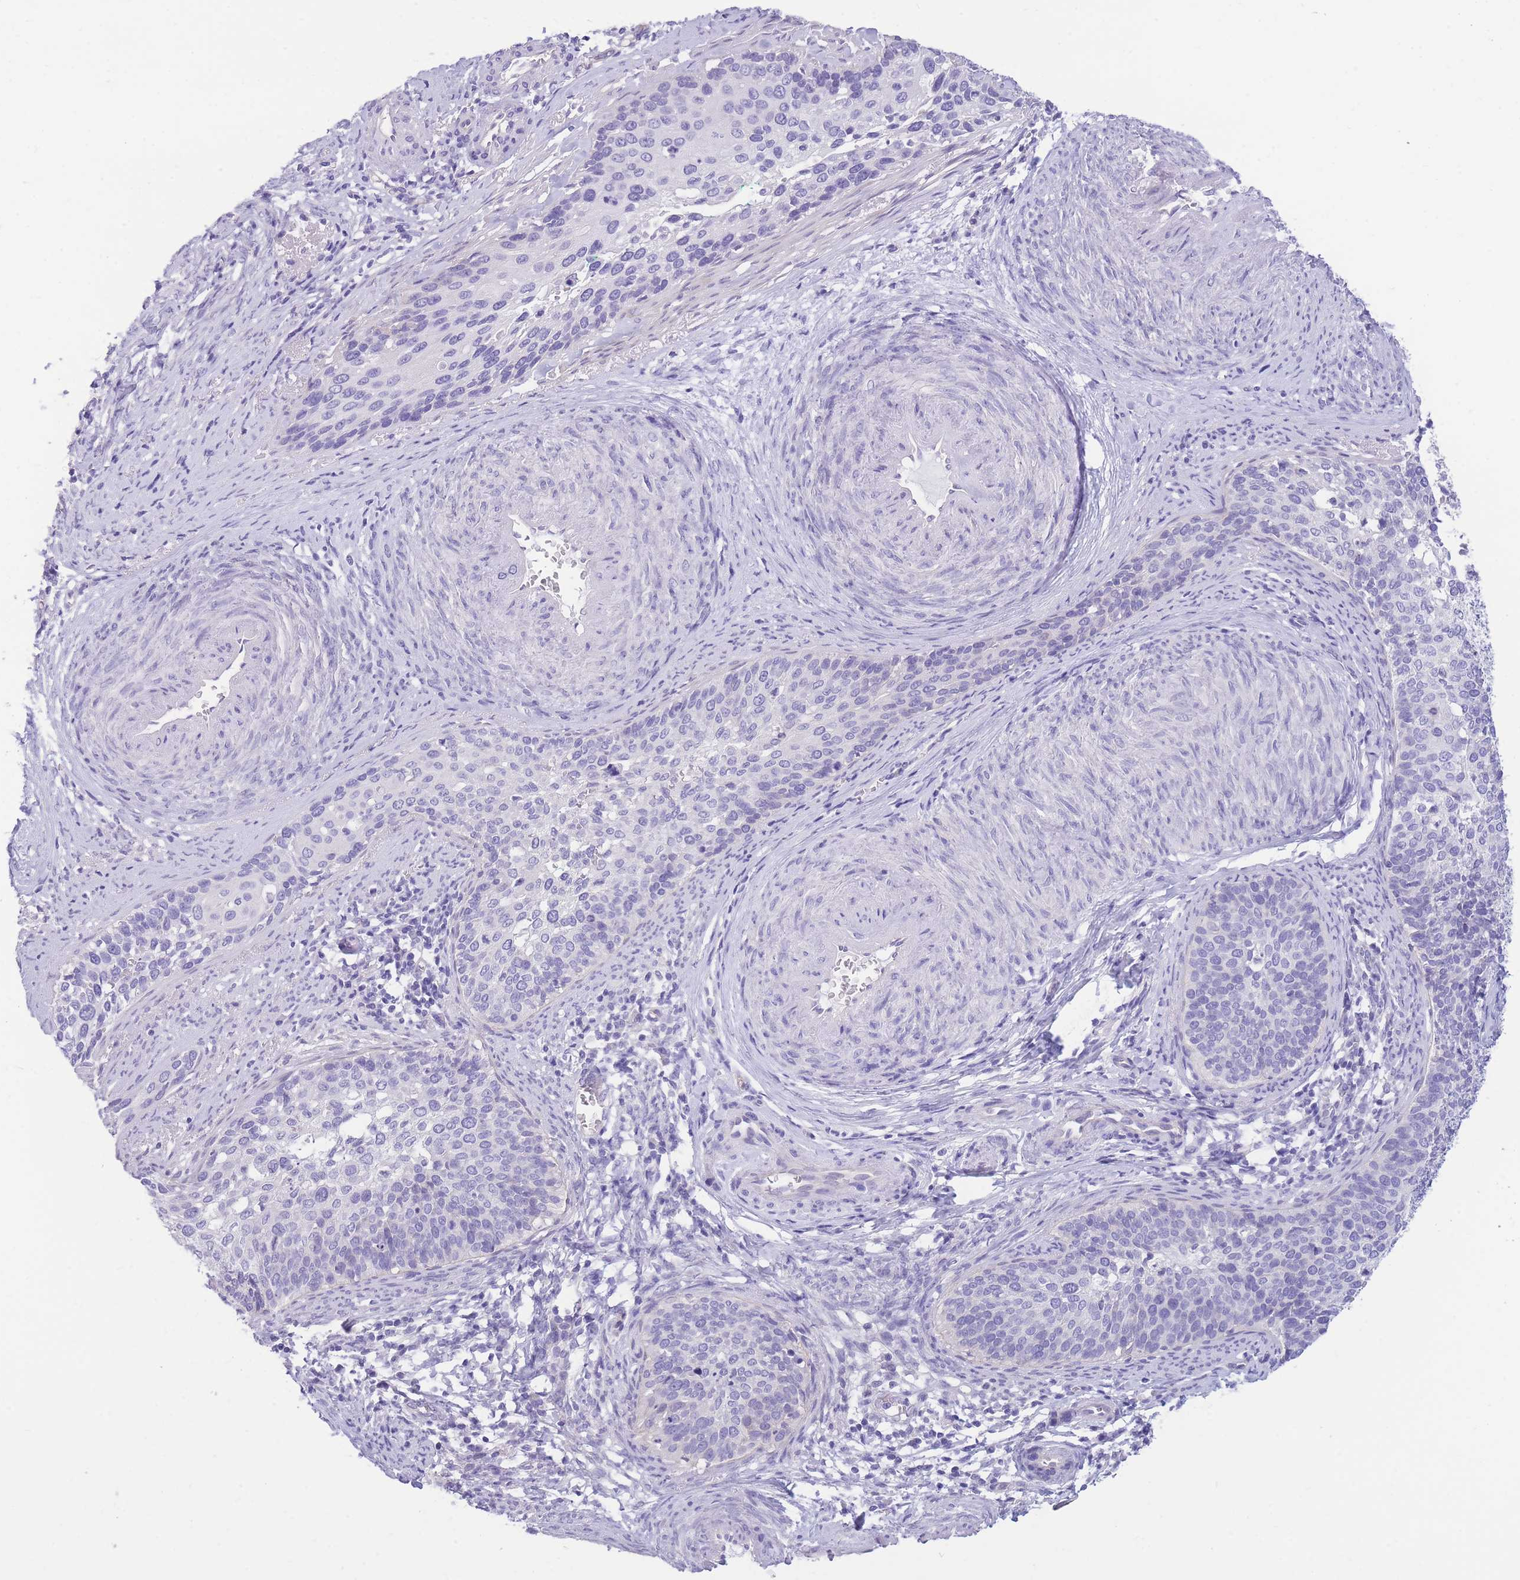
{"staining": {"intensity": "negative", "quantity": "none", "location": "none"}, "tissue": "cervical cancer", "cell_type": "Tumor cells", "image_type": "cancer", "snomed": [{"axis": "morphology", "description": "Squamous cell carcinoma, NOS"}, {"axis": "topography", "description": "Cervix"}], "caption": "The photomicrograph demonstrates no significant positivity in tumor cells of cervical cancer (squamous cell carcinoma).", "gene": "ZNF311", "patient": {"sex": "female", "age": 44}}